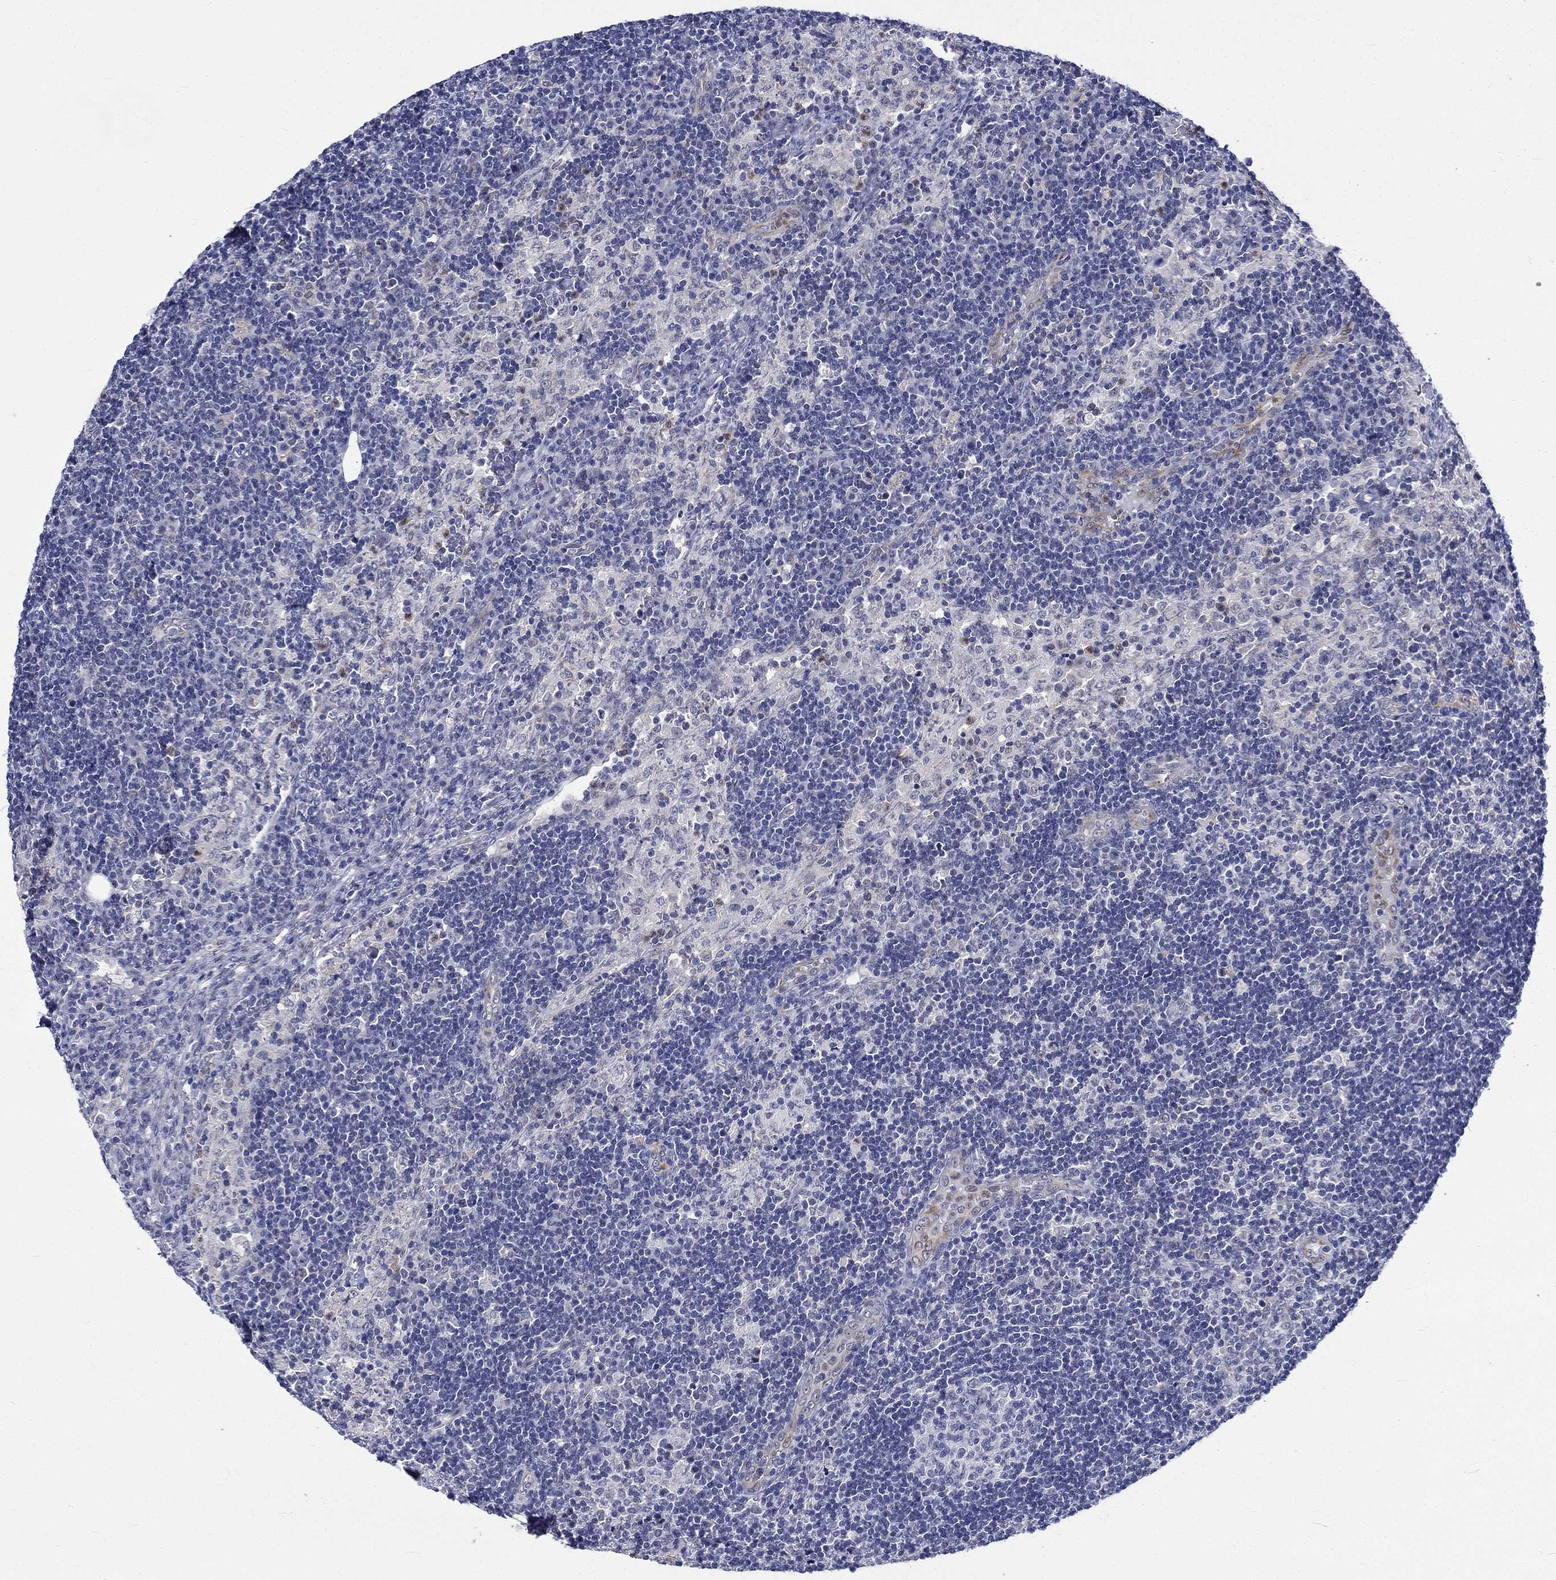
{"staining": {"intensity": "negative", "quantity": "none", "location": "none"}, "tissue": "lymph node", "cell_type": "Germinal center cells", "image_type": "normal", "snomed": [{"axis": "morphology", "description": "Normal tissue, NOS"}, {"axis": "topography", "description": "Lymph node"}], "caption": "This is an IHC micrograph of benign lymph node. There is no expression in germinal center cells.", "gene": "ST6GALNAC1", "patient": {"sex": "male", "age": 63}}